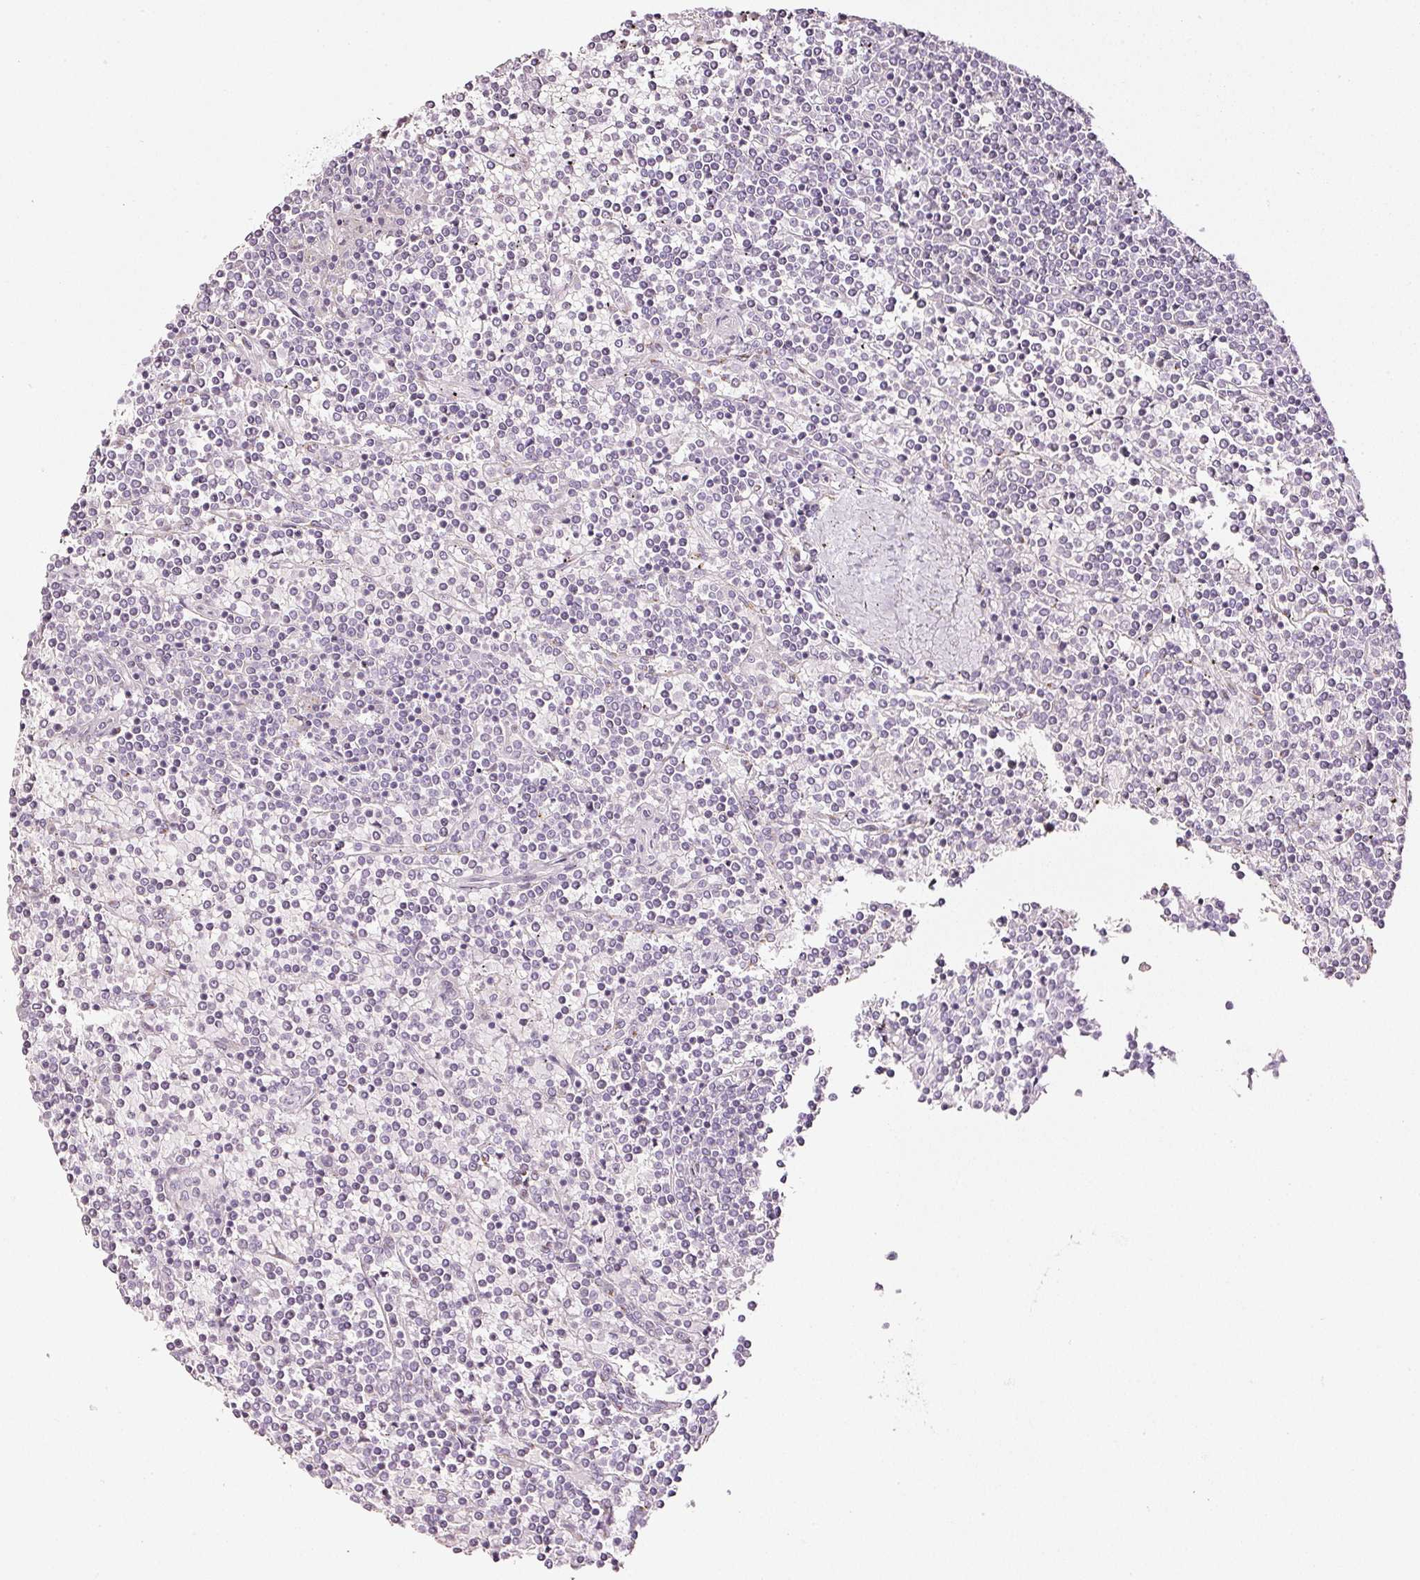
{"staining": {"intensity": "negative", "quantity": "none", "location": "none"}, "tissue": "lymphoma", "cell_type": "Tumor cells", "image_type": "cancer", "snomed": [{"axis": "morphology", "description": "Malignant lymphoma, non-Hodgkin's type, Low grade"}, {"axis": "topography", "description": "Spleen"}], "caption": "Tumor cells are negative for protein expression in human low-grade malignant lymphoma, non-Hodgkin's type.", "gene": "SDF4", "patient": {"sex": "female", "age": 19}}